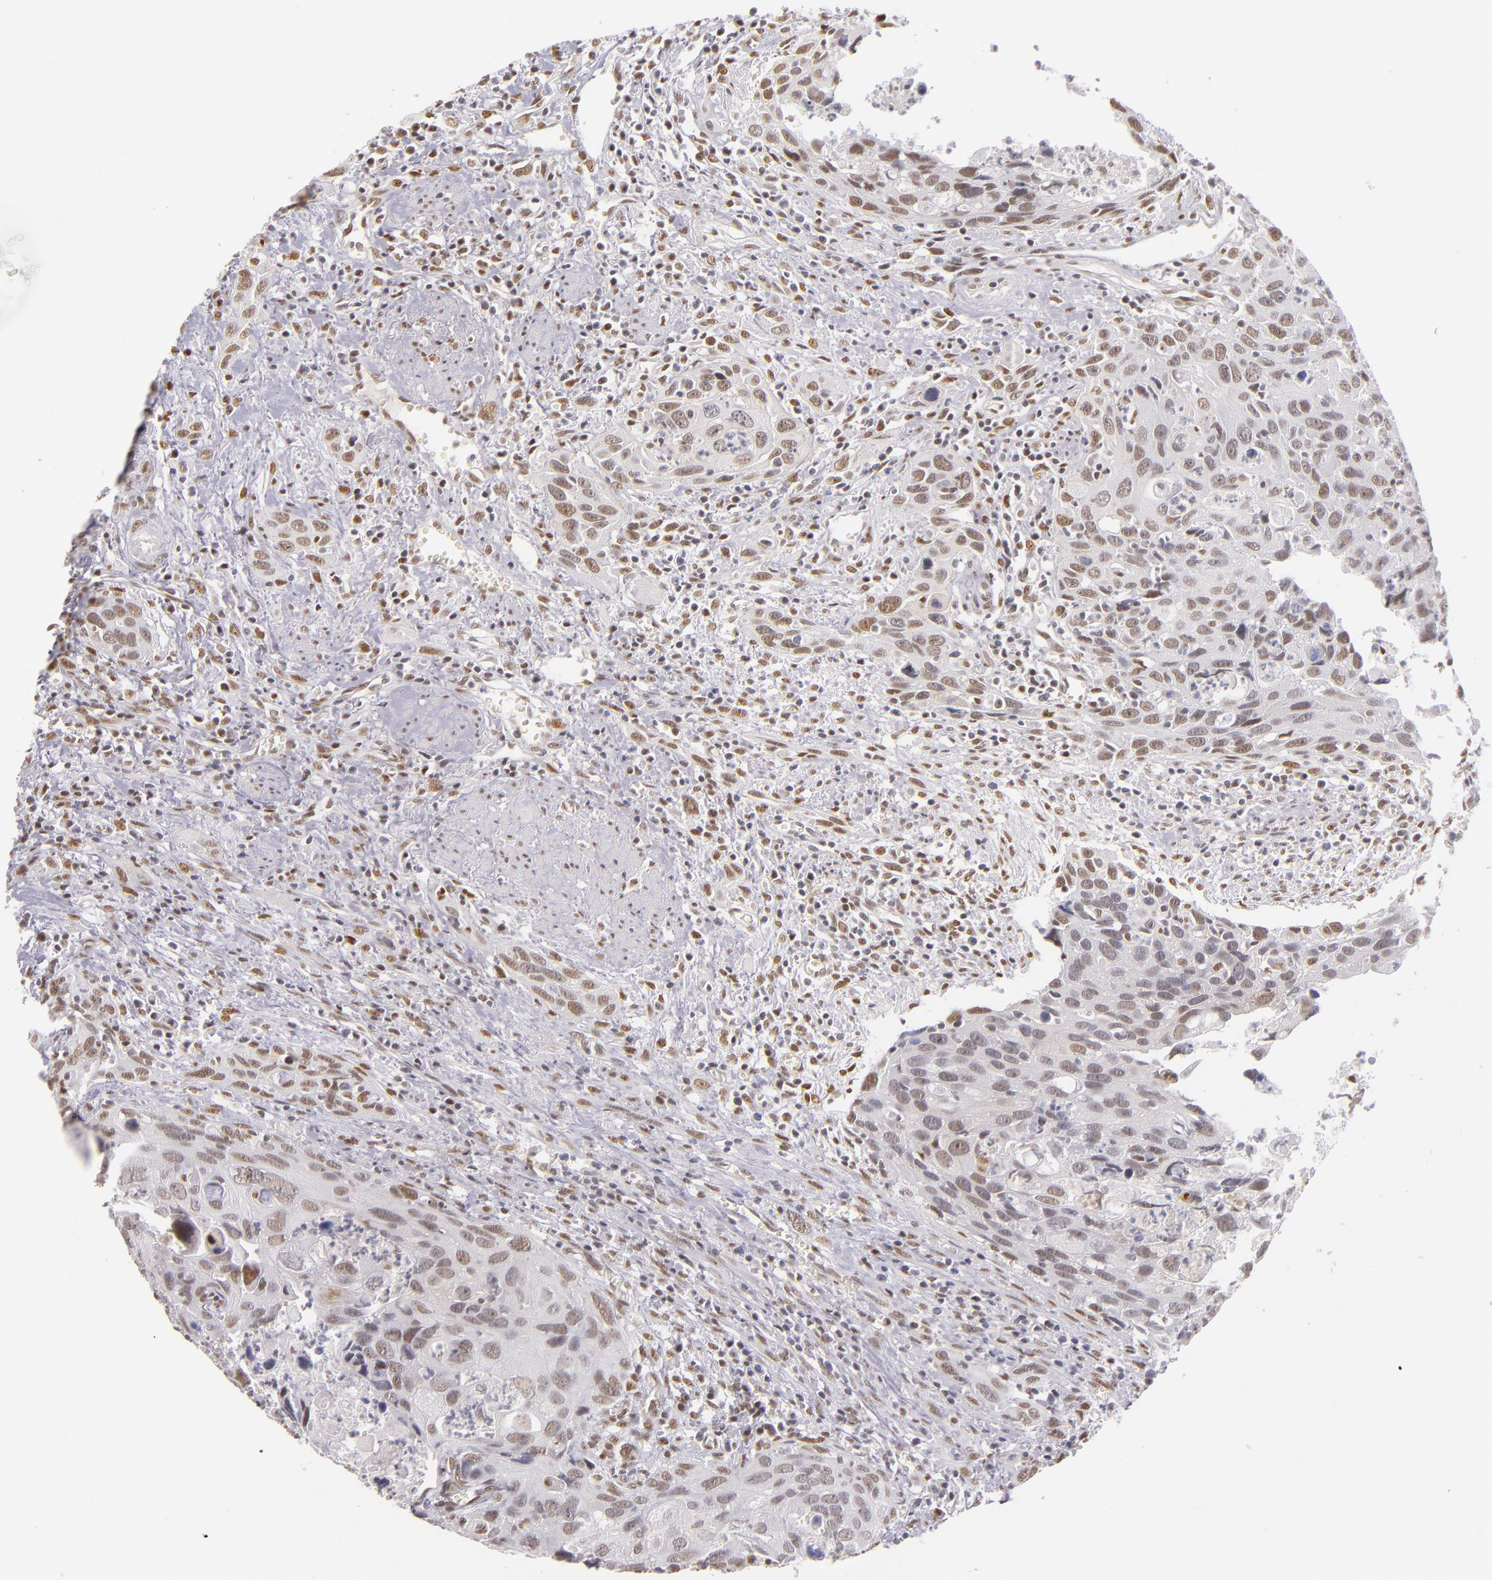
{"staining": {"intensity": "moderate", "quantity": "25%-75%", "location": "nuclear"}, "tissue": "urothelial cancer", "cell_type": "Tumor cells", "image_type": "cancer", "snomed": [{"axis": "morphology", "description": "Urothelial carcinoma, High grade"}, {"axis": "topography", "description": "Urinary bladder"}], "caption": "The micrograph displays immunohistochemical staining of urothelial cancer. There is moderate nuclear expression is appreciated in approximately 25%-75% of tumor cells.", "gene": "NCOR2", "patient": {"sex": "male", "age": 71}}